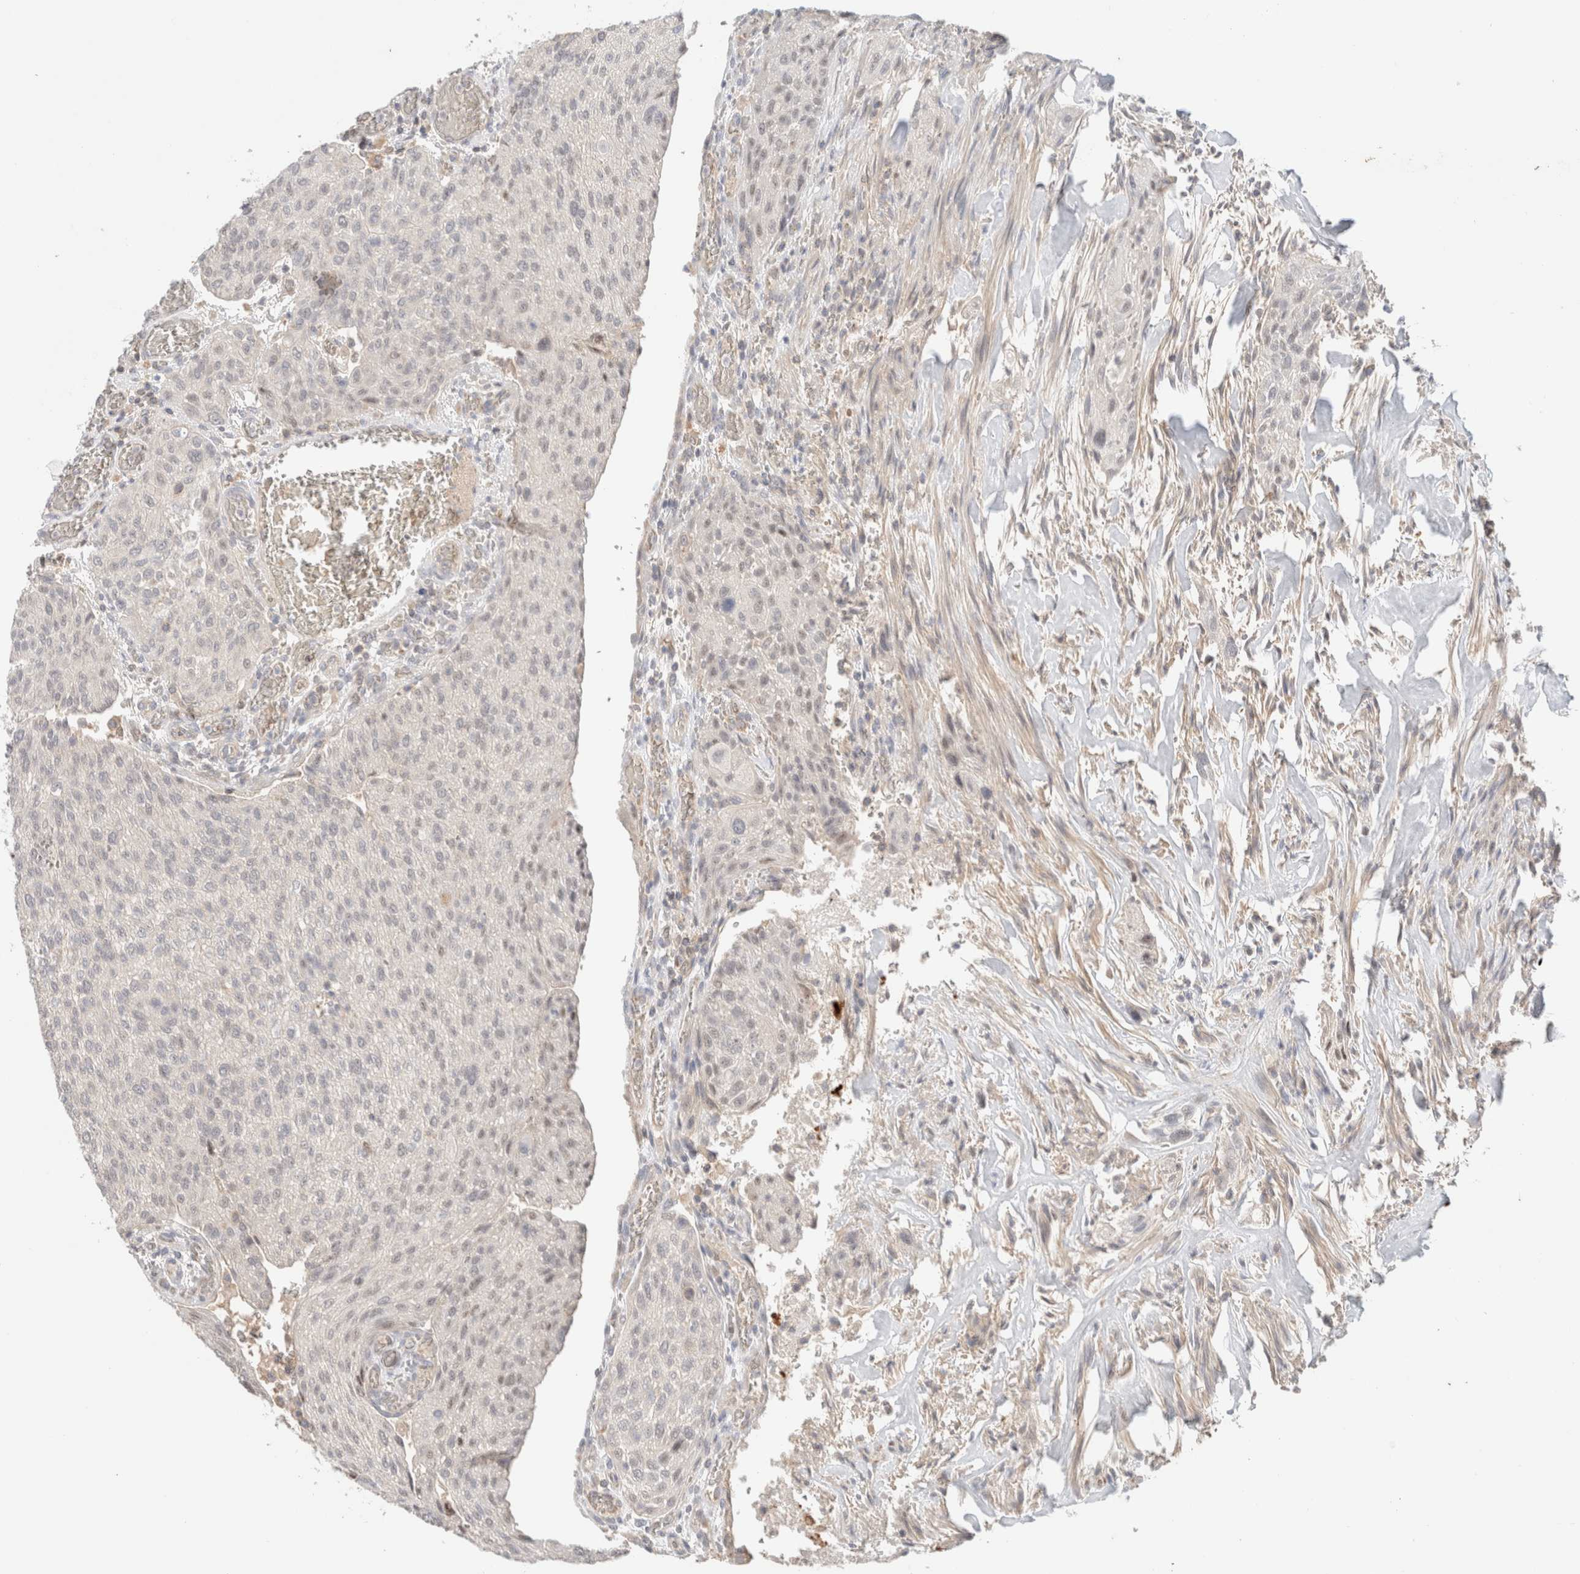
{"staining": {"intensity": "negative", "quantity": "none", "location": "none"}, "tissue": "urothelial cancer", "cell_type": "Tumor cells", "image_type": "cancer", "snomed": [{"axis": "morphology", "description": "Urothelial carcinoma, Low grade"}, {"axis": "morphology", "description": "Urothelial carcinoma, High grade"}, {"axis": "topography", "description": "Urinary bladder"}], "caption": "Tumor cells show no significant protein staining in low-grade urothelial carcinoma. (DAB (3,3'-diaminobenzidine) immunohistochemistry with hematoxylin counter stain).", "gene": "MRM3", "patient": {"sex": "male", "age": 35}}